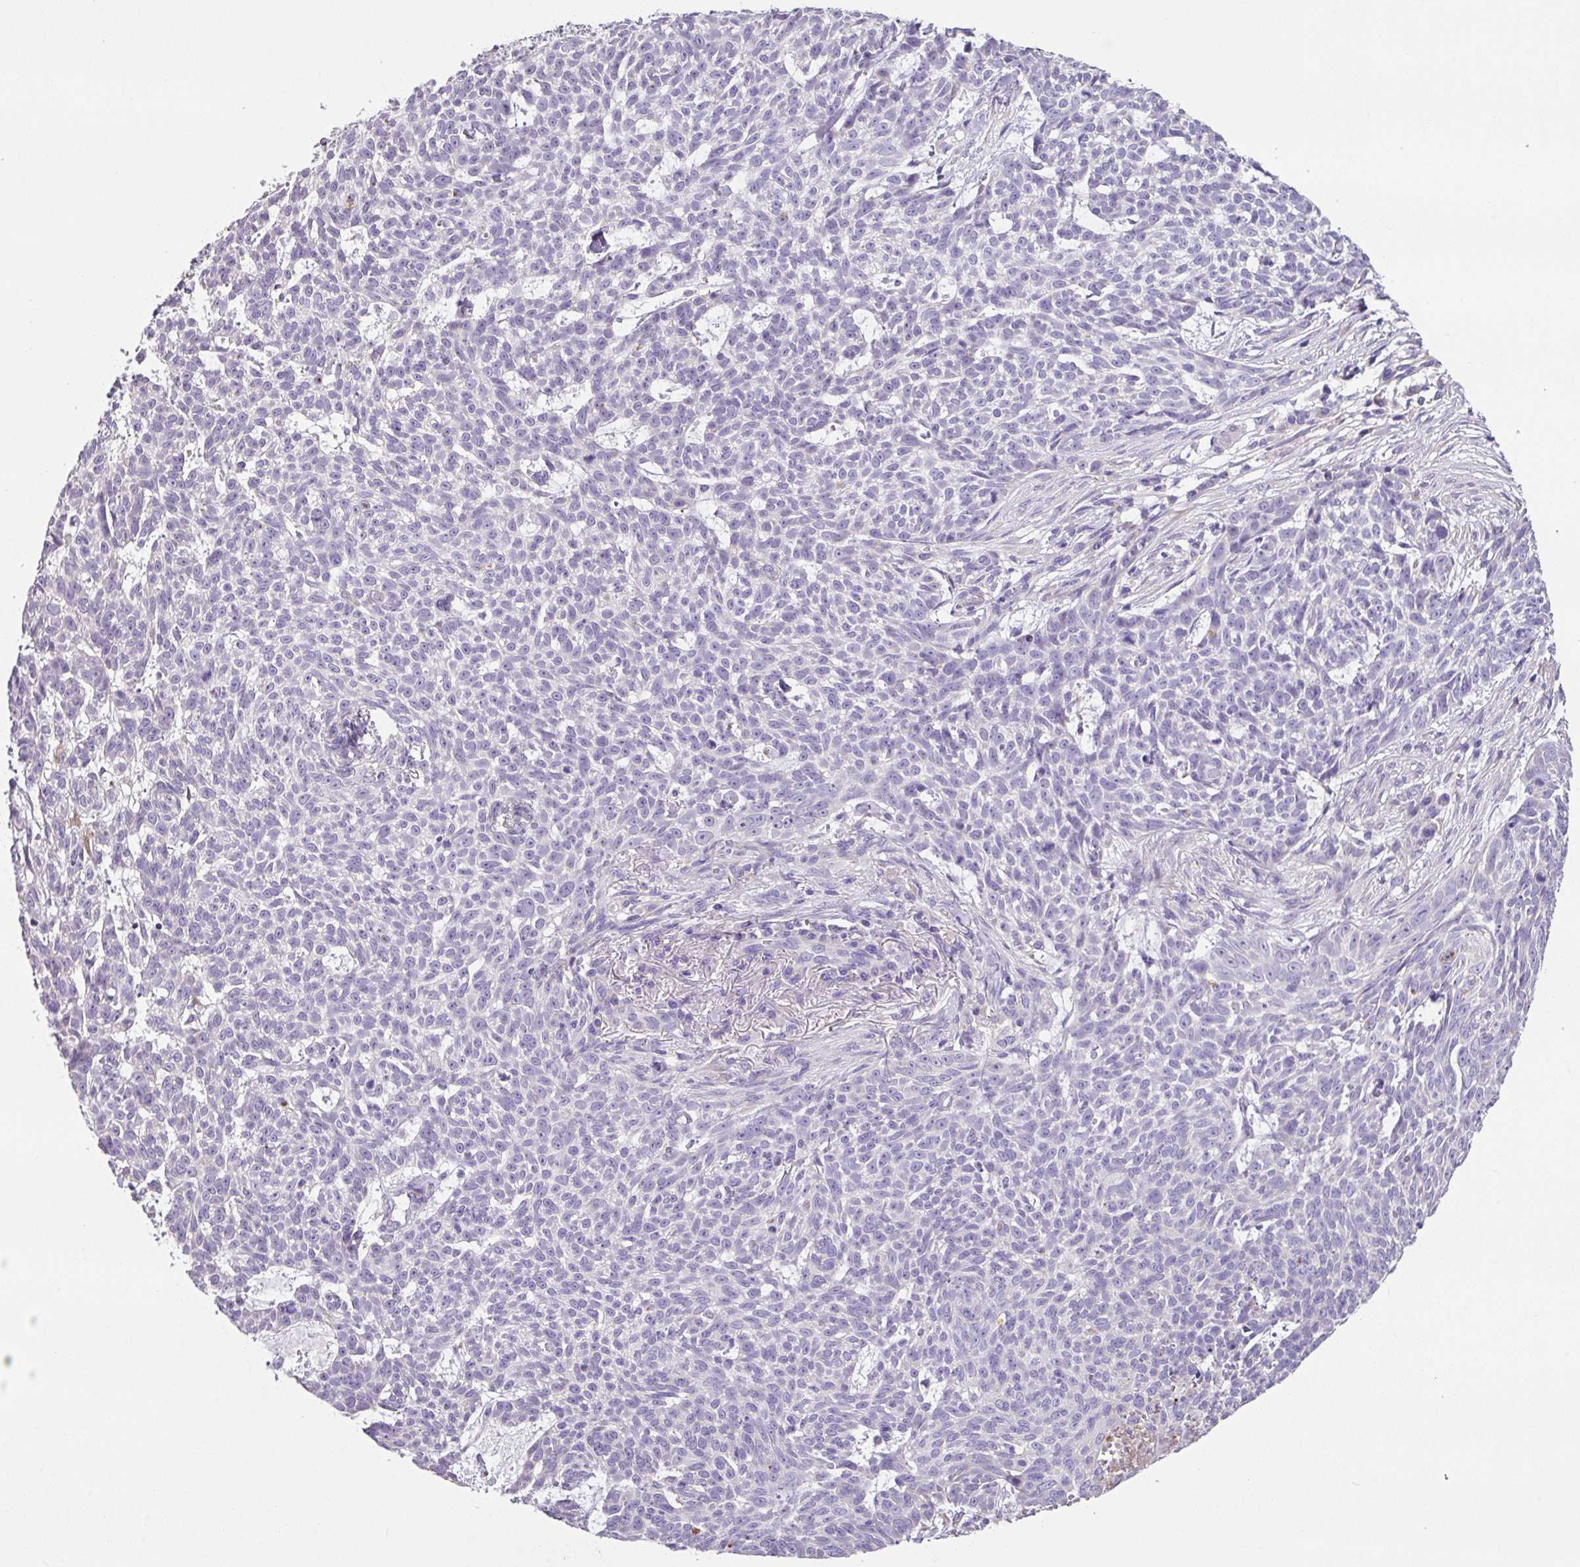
{"staining": {"intensity": "negative", "quantity": "none", "location": "none"}, "tissue": "skin cancer", "cell_type": "Tumor cells", "image_type": "cancer", "snomed": [{"axis": "morphology", "description": "Basal cell carcinoma"}, {"axis": "topography", "description": "Skin"}], "caption": "IHC of human skin cancer (basal cell carcinoma) reveals no staining in tumor cells.", "gene": "ZG16", "patient": {"sex": "female", "age": 93}}